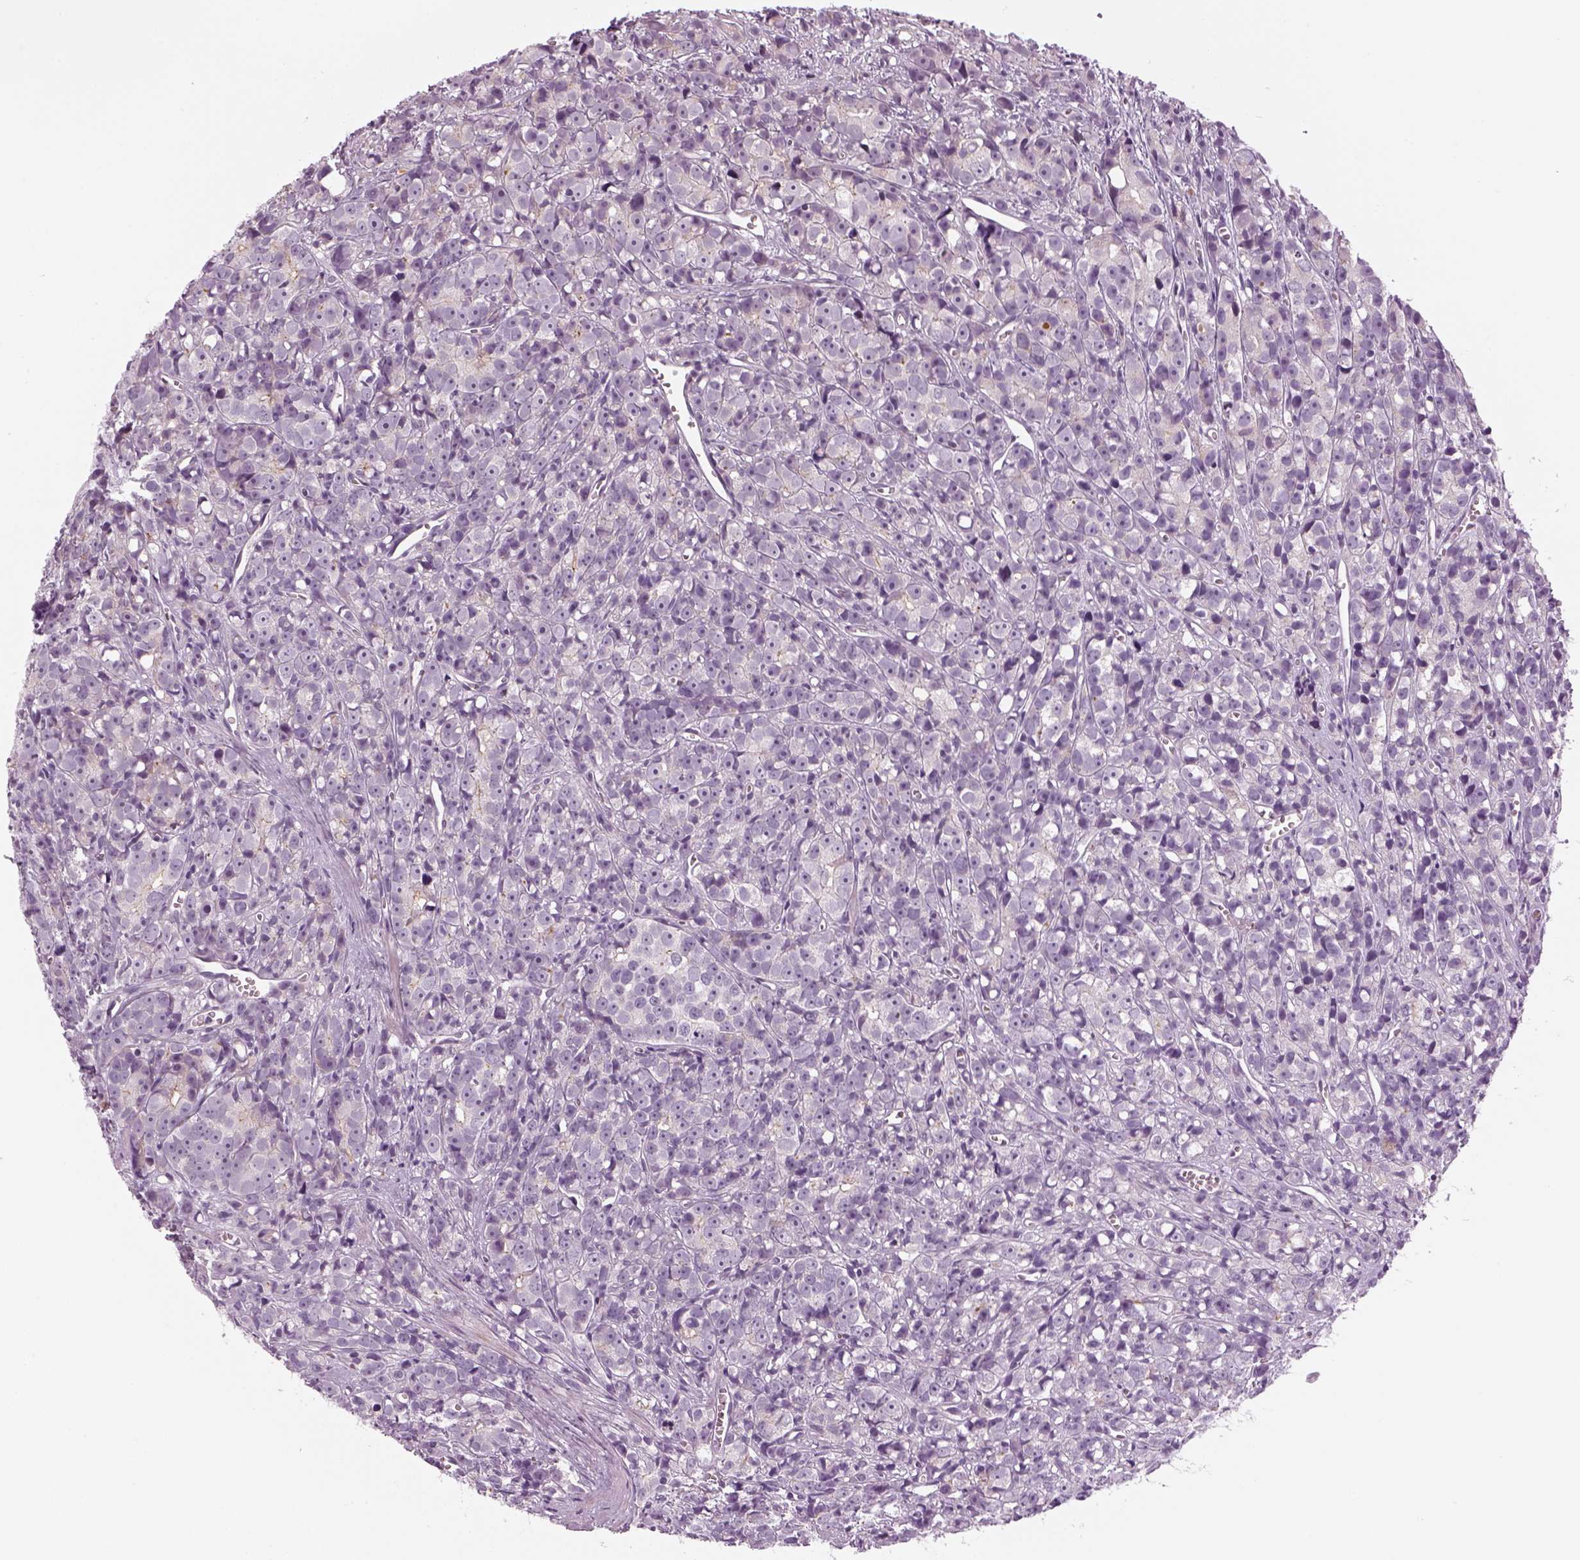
{"staining": {"intensity": "negative", "quantity": "none", "location": "none"}, "tissue": "prostate cancer", "cell_type": "Tumor cells", "image_type": "cancer", "snomed": [{"axis": "morphology", "description": "Adenocarcinoma, High grade"}, {"axis": "topography", "description": "Prostate"}], "caption": "This is an IHC image of human high-grade adenocarcinoma (prostate). There is no staining in tumor cells.", "gene": "LRRIQ3", "patient": {"sex": "male", "age": 77}}